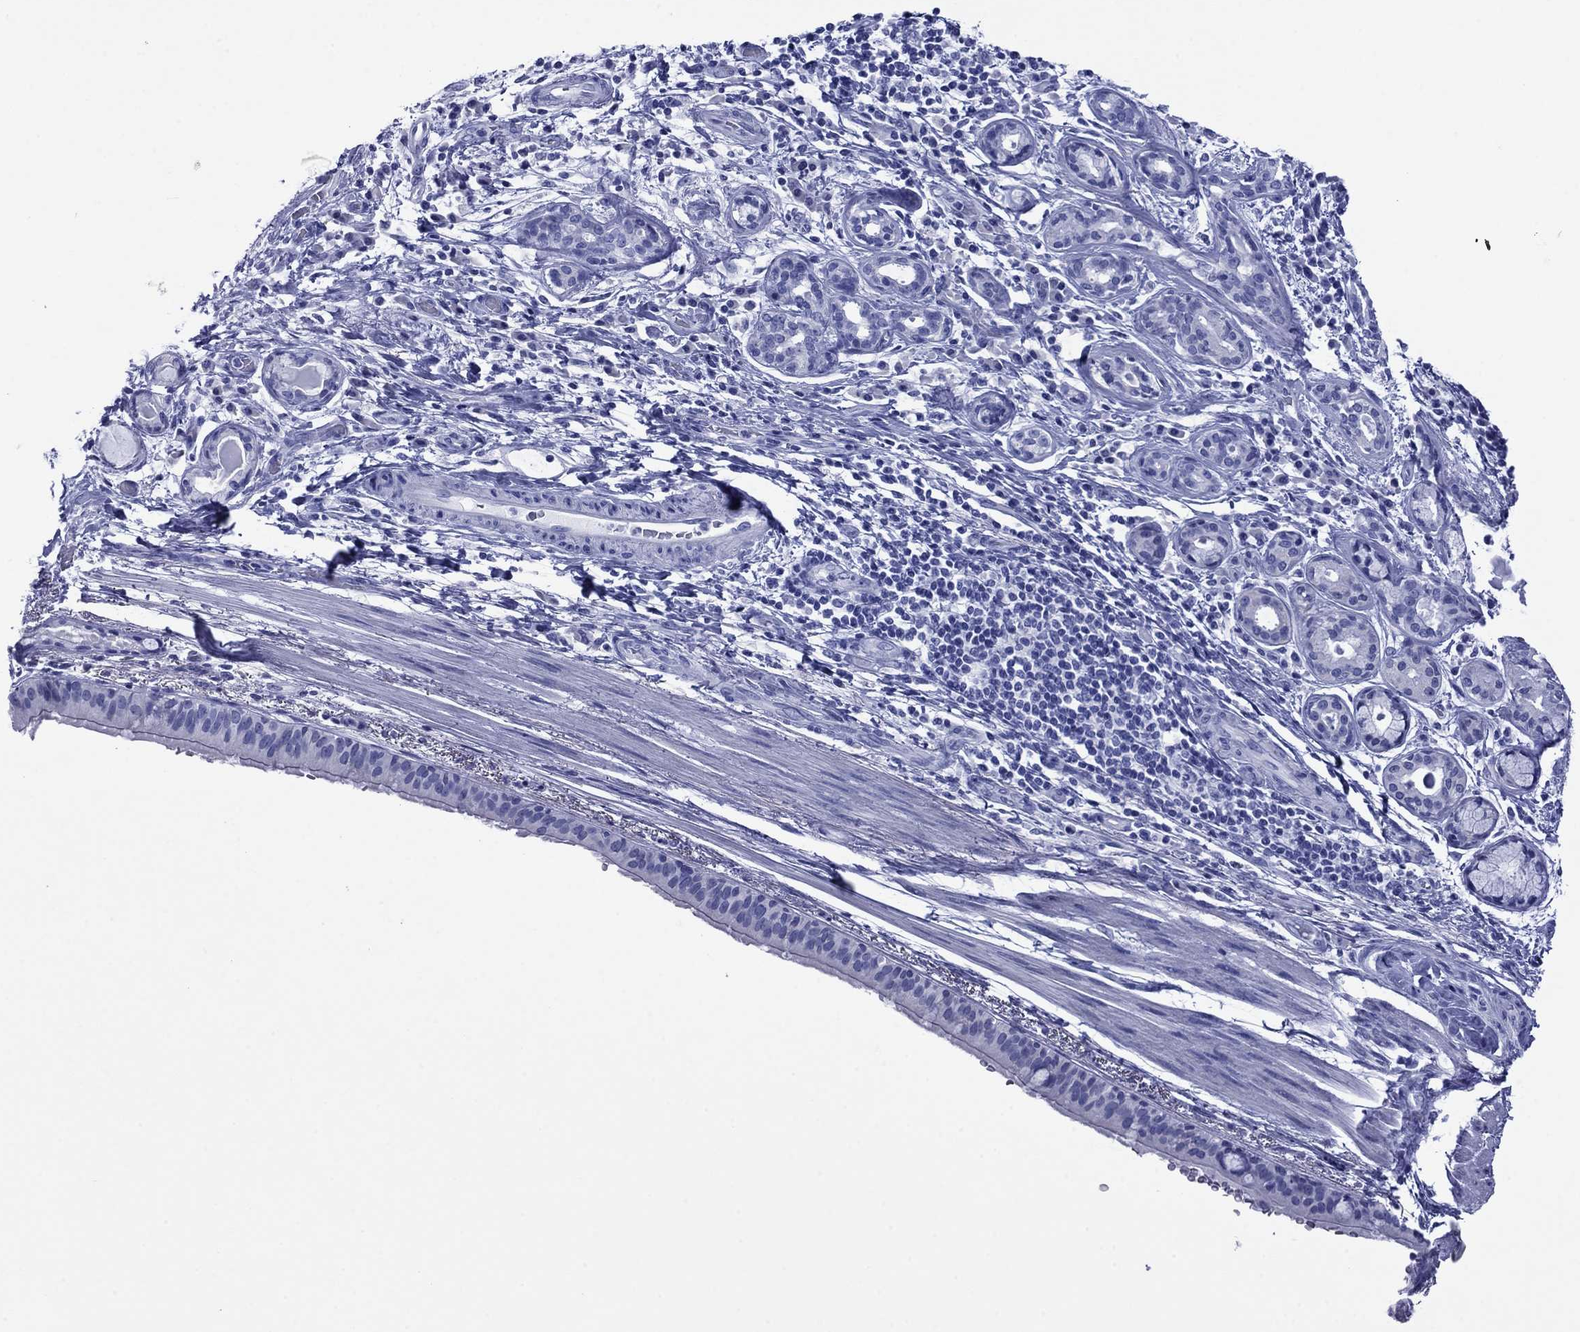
{"staining": {"intensity": "negative", "quantity": "none", "location": "none"}, "tissue": "bronchus", "cell_type": "Respiratory epithelial cells", "image_type": "normal", "snomed": [{"axis": "morphology", "description": "Normal tissue, NOS"}, {"axis": "morphology", "description": "Squamous cell carcinoma, NOS"}, {"axis": "topography", "description": "Bronchus"}, {"axis": "topography", "description": "Lung"}], "caption": "The image exhibits no staining of respiratory epithelial cells in unremarkable bronchus. Brightfield microscopy of IHC stained with DAB (brown) and hematoxylin (blue), captured at high magnification.", "gene": "GIP", "patient": {"sex": "male", "age": 69}}